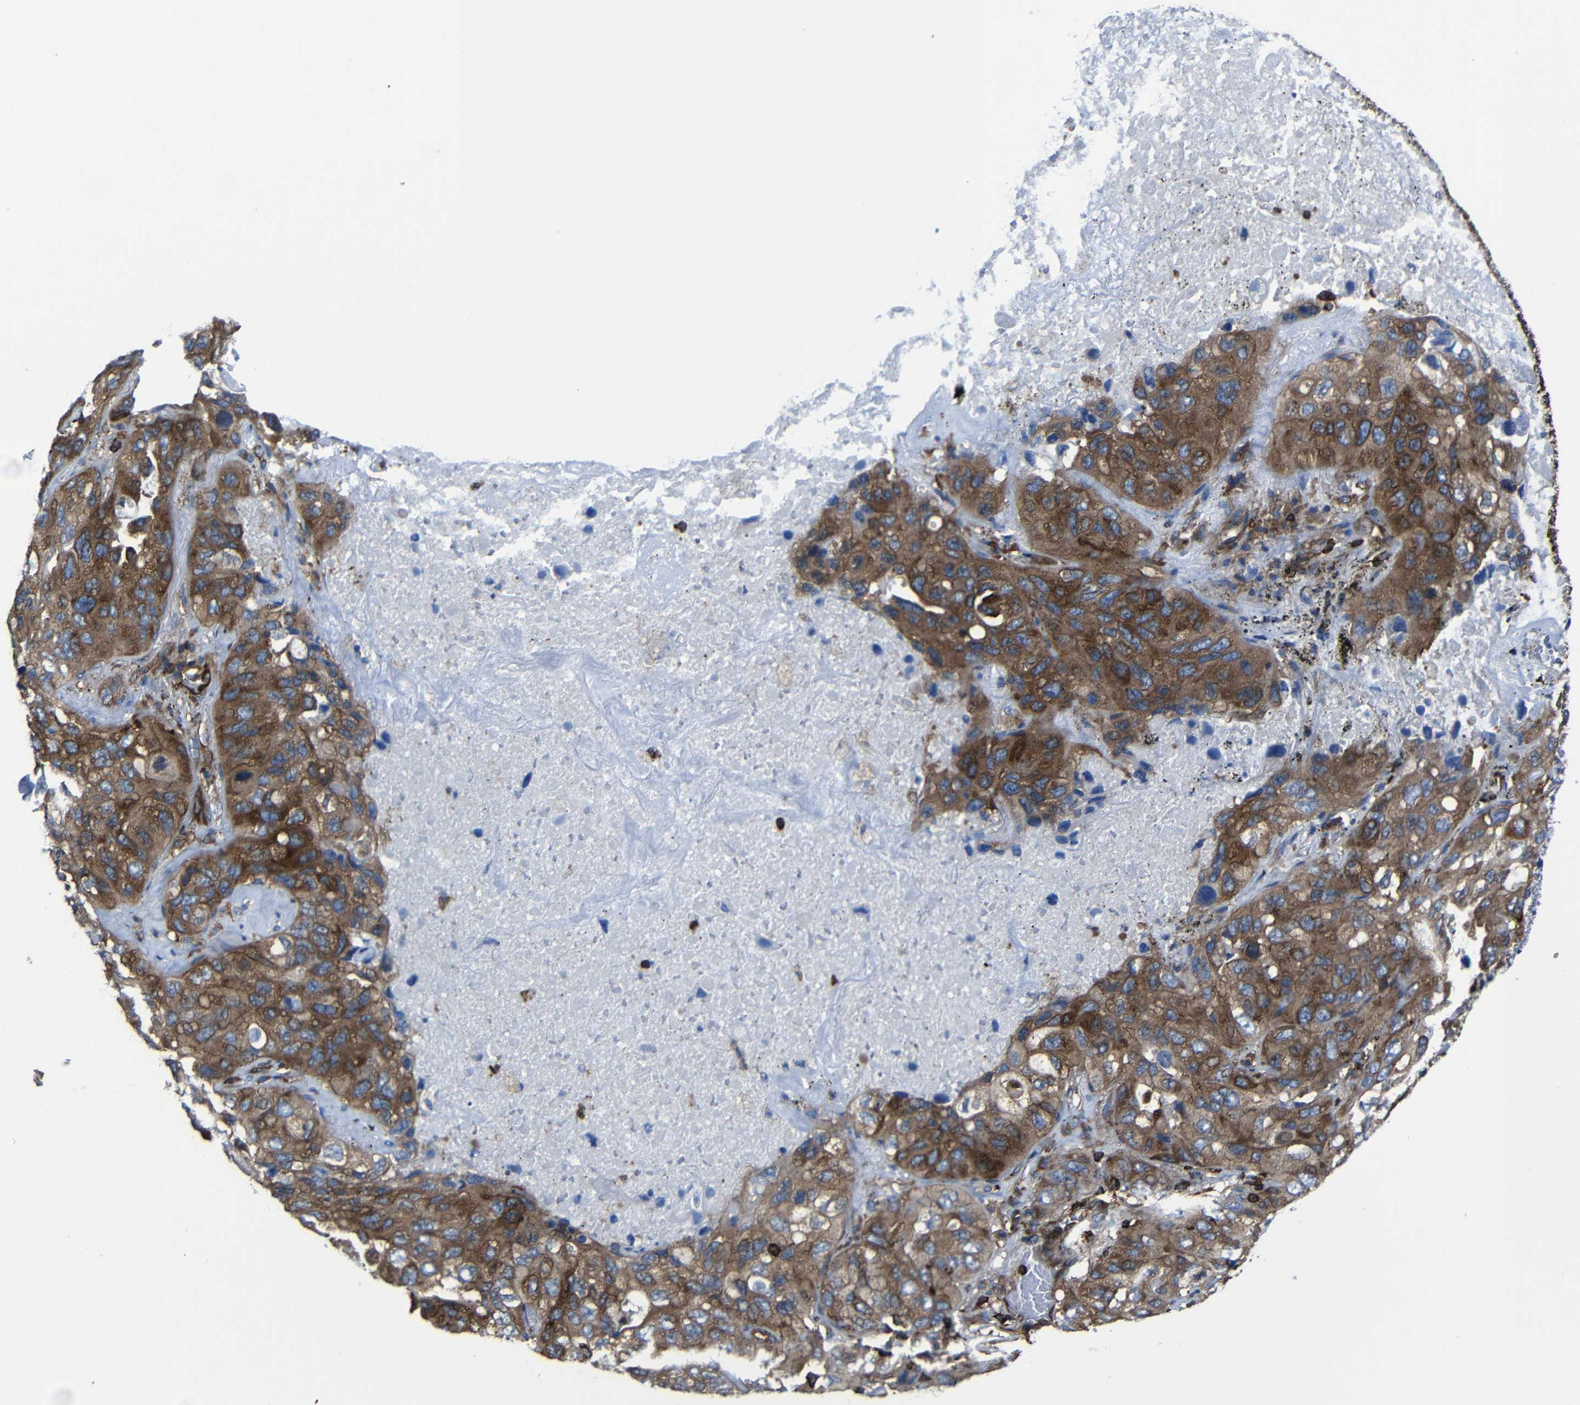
{"staining": {"intensity": "strong", "quantity": ">75%", "location": "cytoplasmic/membranous"}, "tissue": "lung cancer", "cell_type": "Tumor cells", "image_type": "cancer", "snomed": [{"axis": "morphology", "description": "Squamous cell carcinoma, NOS"}, {"axis": "topography", "description": "Lung"}], "caption": "Strong cytoplasmic/membranous positivity is identified in approximately >75% of tumor cells in lung squamous cell carcinoma.", "gene": "ARHGEF1", "patient": {"sex": "female", "age": 73}}